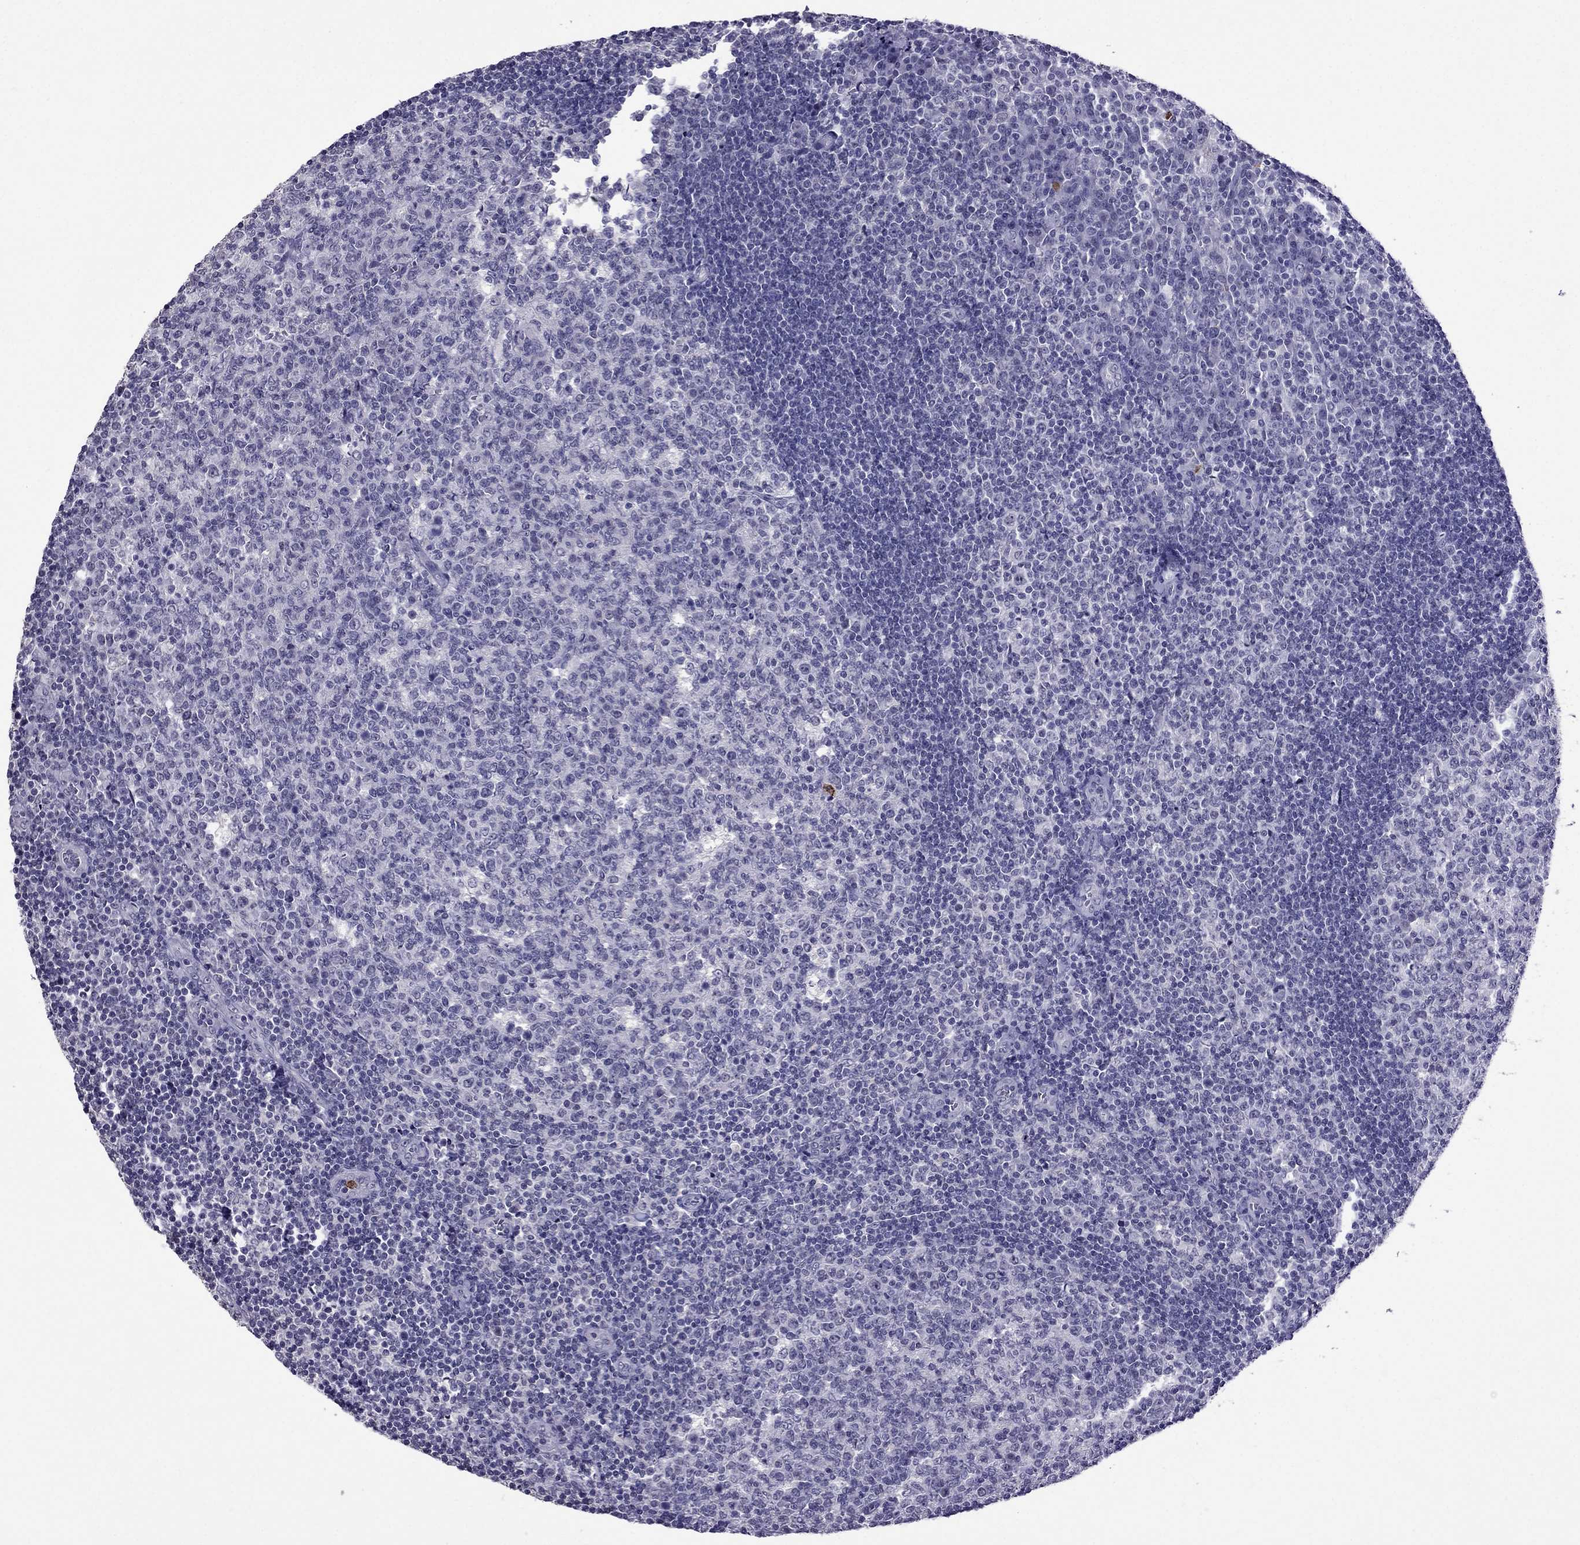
{"staining": {"intensity": "negative", "quantity": "none", "location": "none"}, "tissue": "tonsil", "cell_type": "Germinal center cells", "image_type": "normal", "snomed": [{"axis": "morphology", "description": "Normal tissue, NOS"}, {"axis": "topography", "description": "Tonsil"}], "caption": "IHC photomicrograph of unremarkable tonsil: tonsil stained with DAB shows no significant protein positivity in germinal center cells. (DAB immunohistochemistry (IHC), high magnification).", "gene": "OLFM4", "patient": {"sex": "female", "age": 13}}